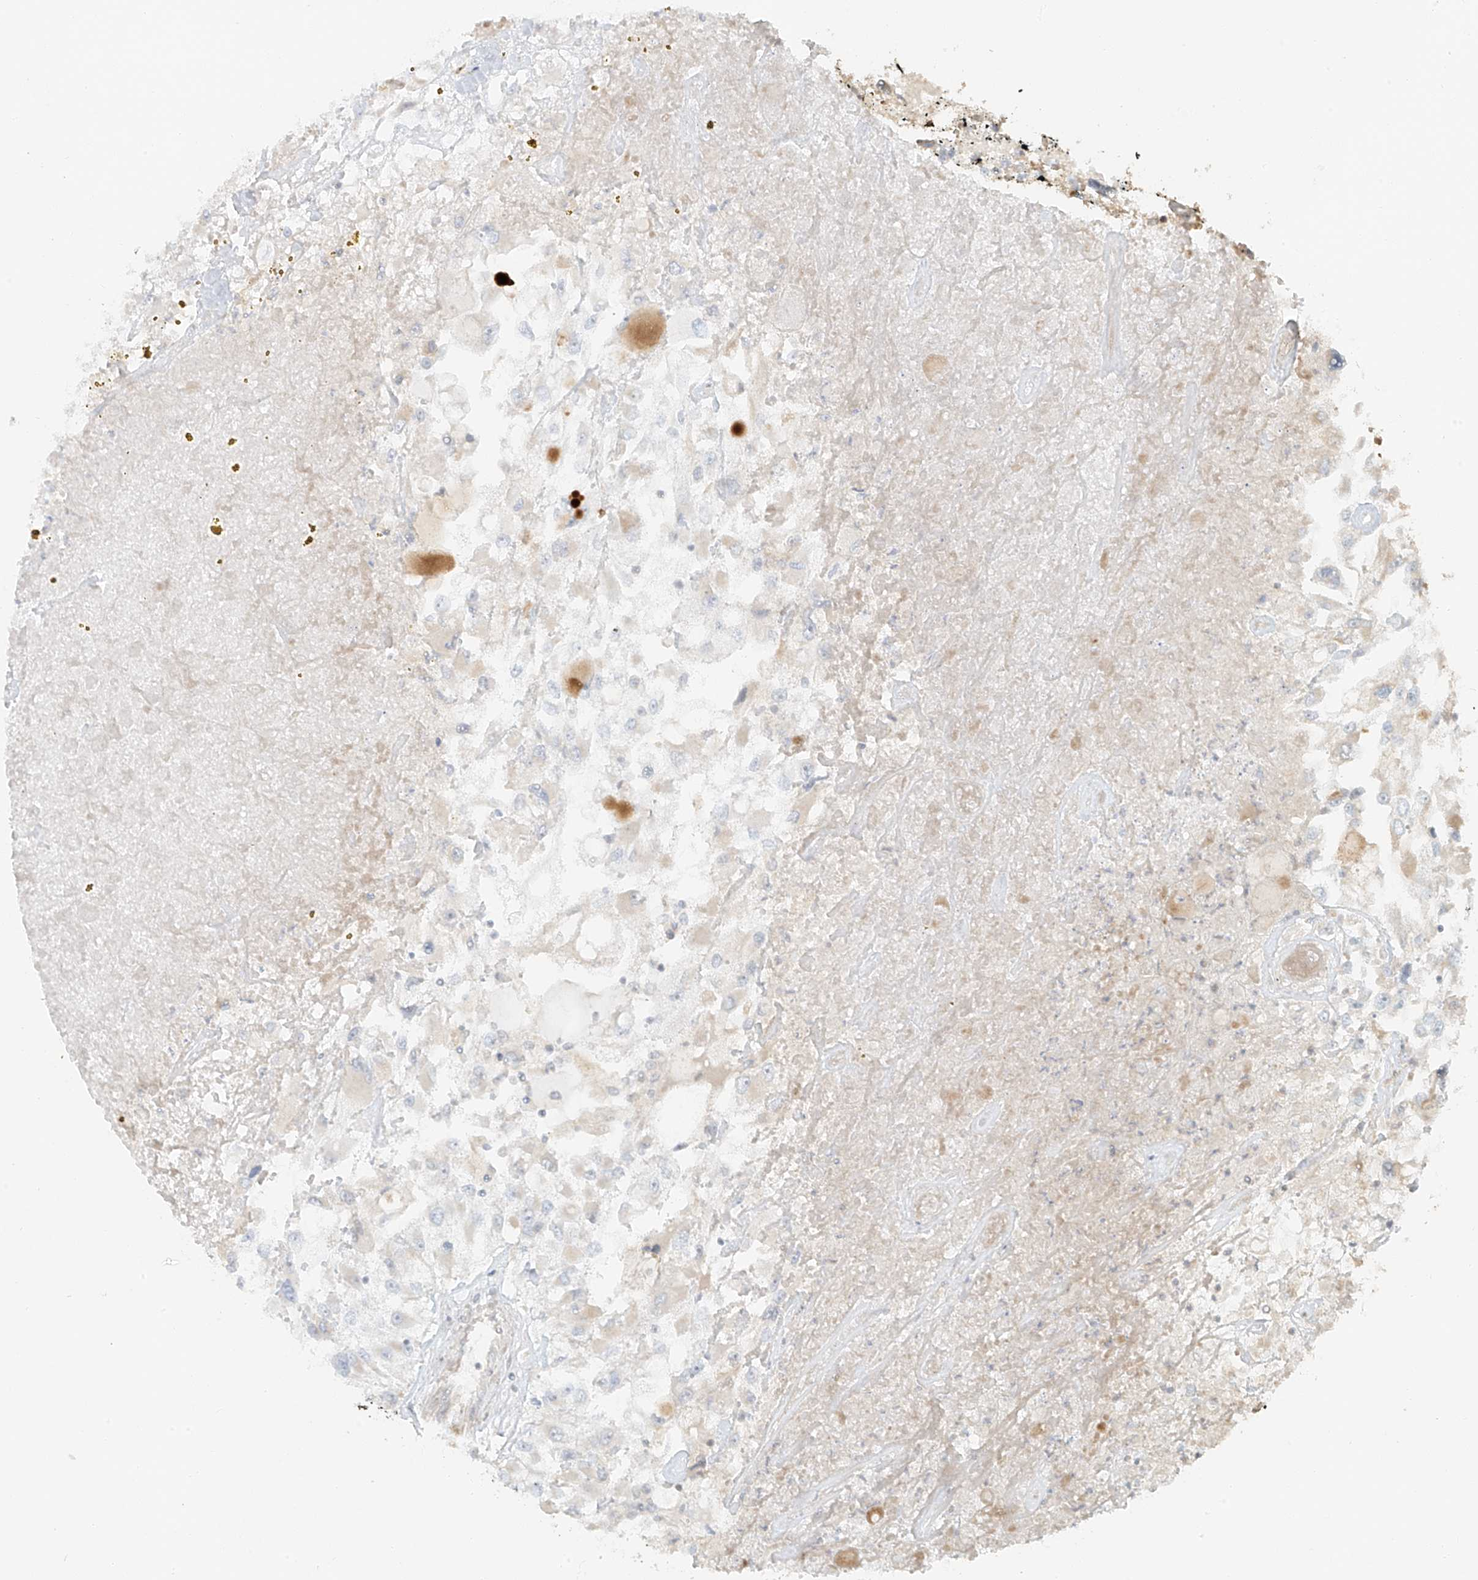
{"staining": {"intensity": "negative", "quantity": "none", "location": "none"}, "tissue": "renal cancer", "cell_type": "Tumor cells", "image_type": "cancer", "snomed": [{"axis": "morphology", "description": "Adenocarcinoma, NOS"}, {"axis": "topography", "description": "Kidney"}], "caption": "There is no significant expression in tumor cells of renal cancer.", "gene": "MIPEP", "patient": {"sex": "female", "age": 52}}